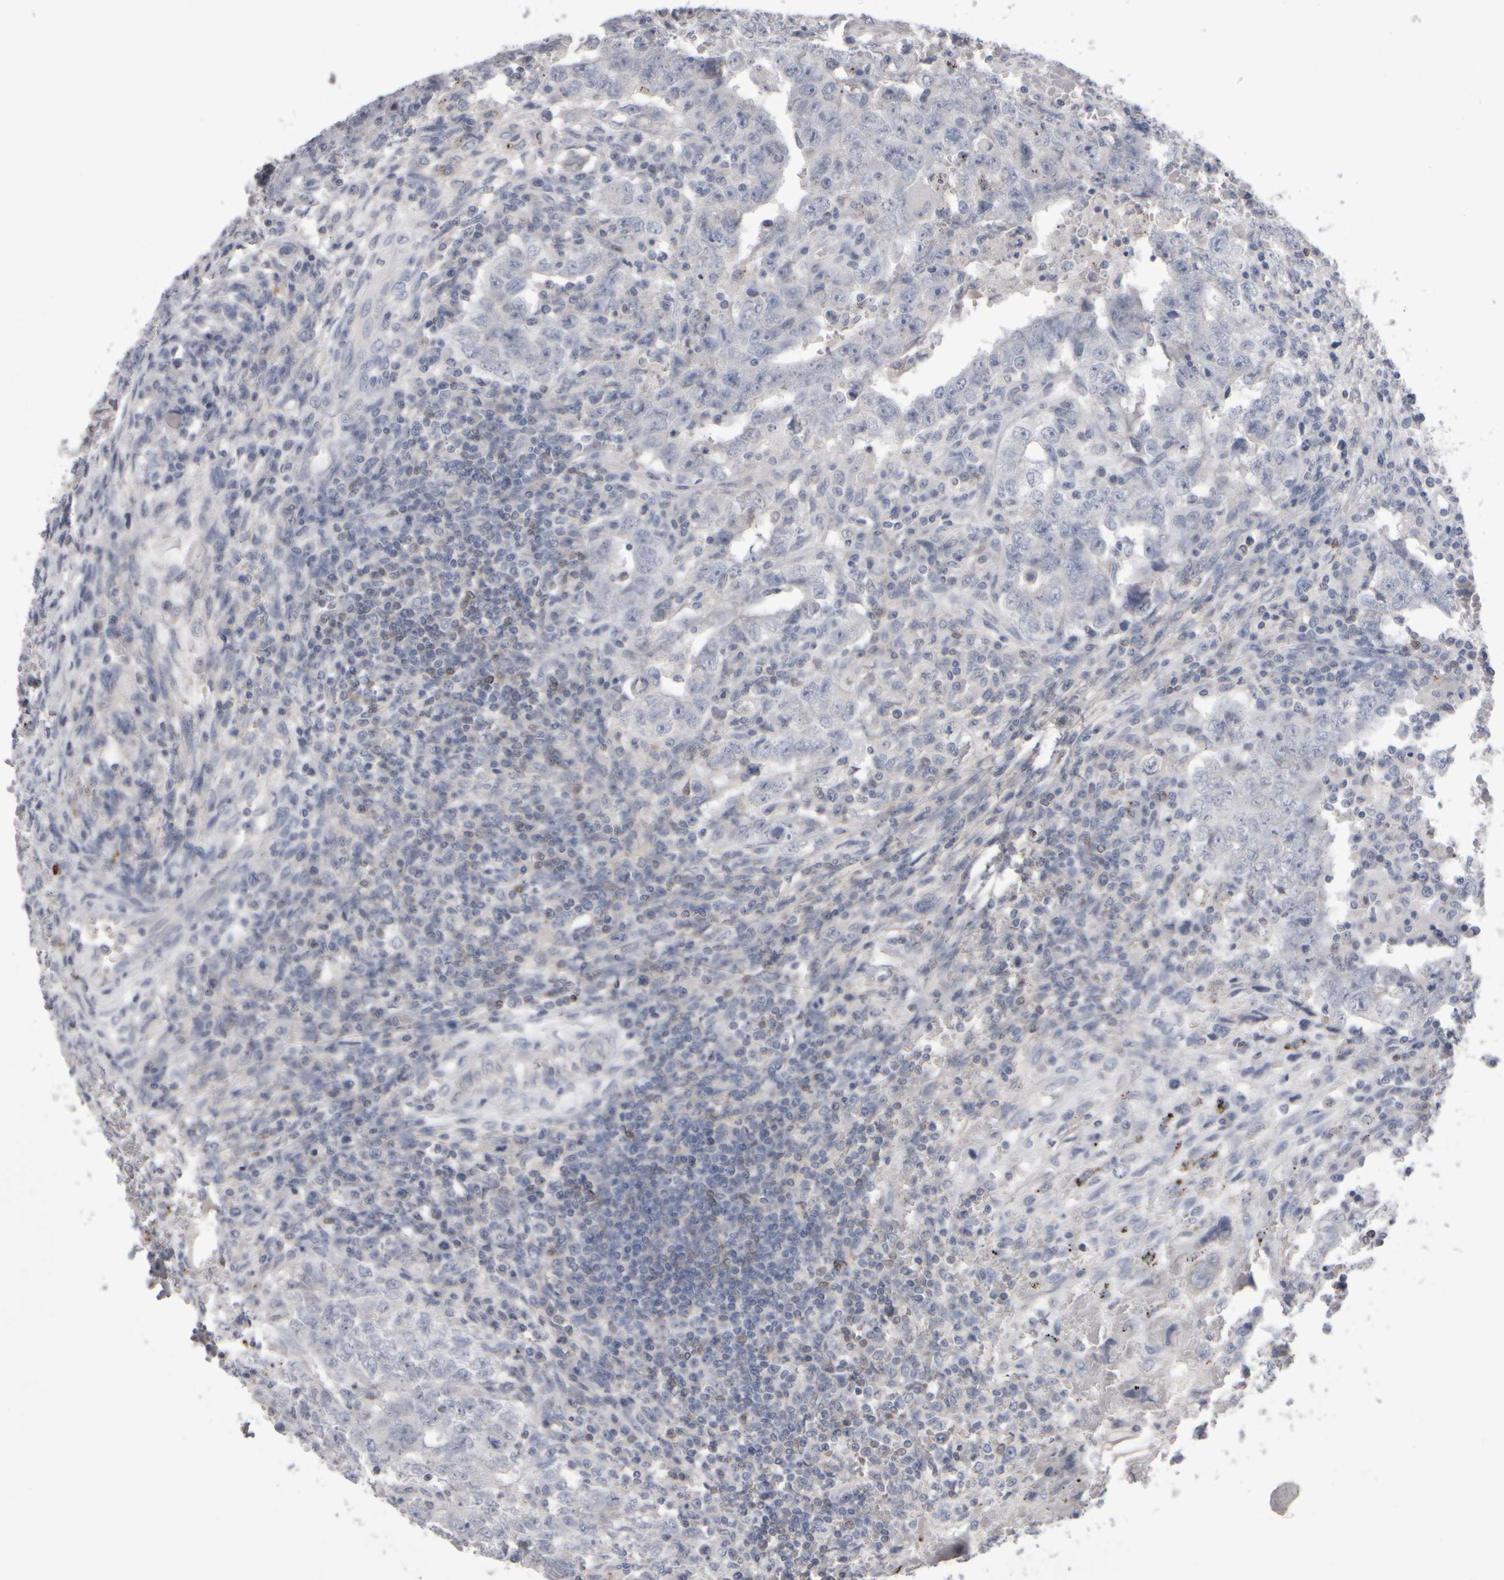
{"staining": {"intensity": "negative", "quantity": "none", "location": "none"}, "tissue": "testis cancer", "cell_type": "Tumor cells", "image_type": "cancer", "snomed": [{"axis": "morphology", "description": "Carcinoma, Embryonal, NOS"}, {"axis": "topography", "description": "Testis"}], "caption": "There is no significant expression in tumor cells of embryonal carcinoma (testis).", "gene": "EPHX2", "patient": {"sex": "male", "age": 26}}